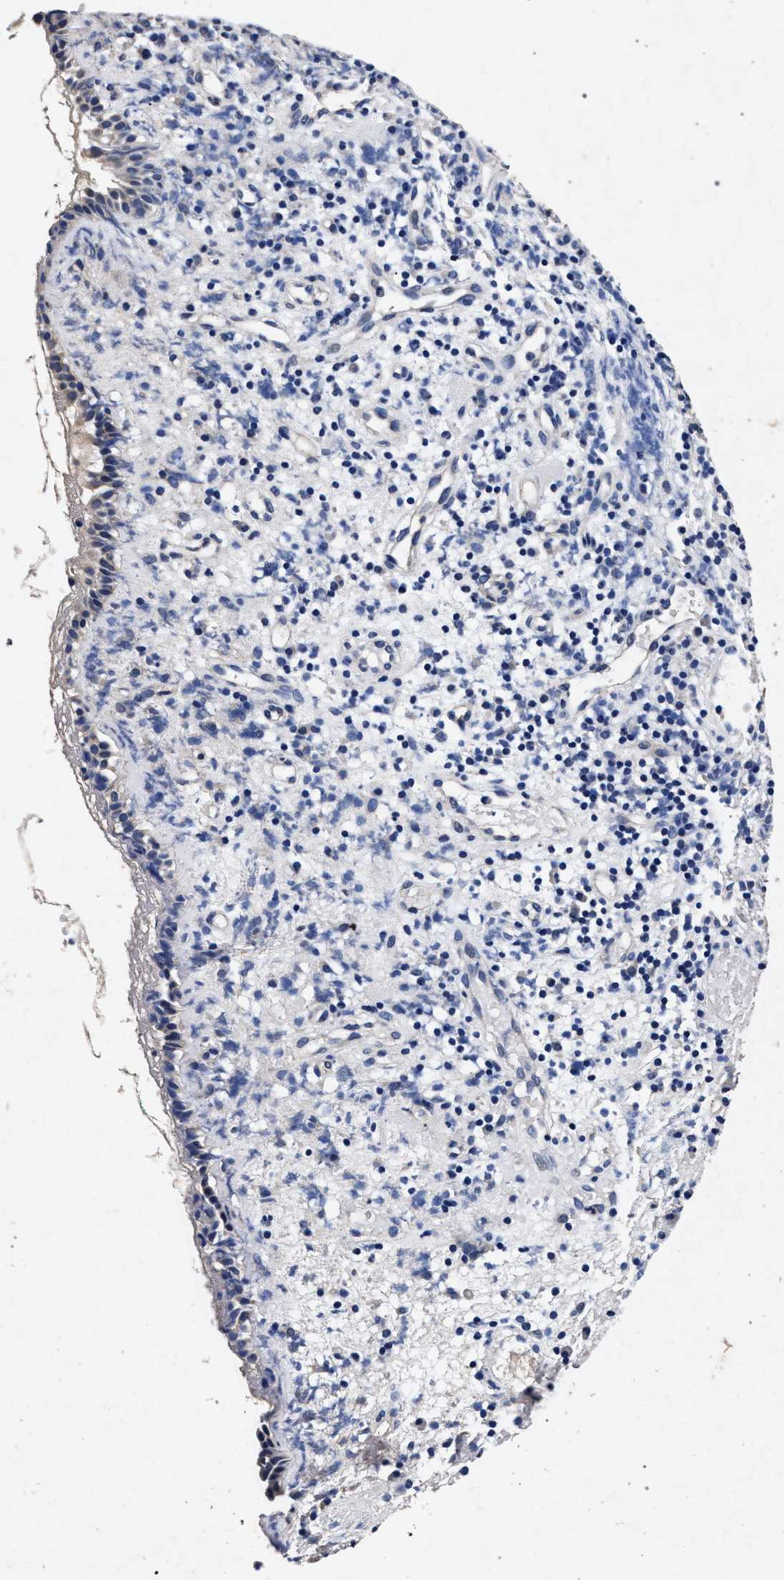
{"staining": {"intensity": "negative", "quantity": "none", "location": "none"}, "tissue": "nasopharynx", "cell_type": "Respiratory epithelial cells", "image_type": "normal", "snomed": [{"axis": "morphology", "description": "Normal tissue, NOS"}, {"axis": "morphology", "description": "Basal cell carcinoma"}, {"axis": "topography", "description": "Cartilage tissue"}, {"axis": "topography", "description": "Nasopharynx"}, {"axis": "topography", "description": "Oral tissue"}], "caption": "Image shows no protein expression in respiratory epithelial cells of unremarkable nasopharynx. (DAB (3,3'-diaminobenzidine) IHC, high magnification).", "gene": "ATP1A2", "patient": {"sex": "female", "age": 77}}